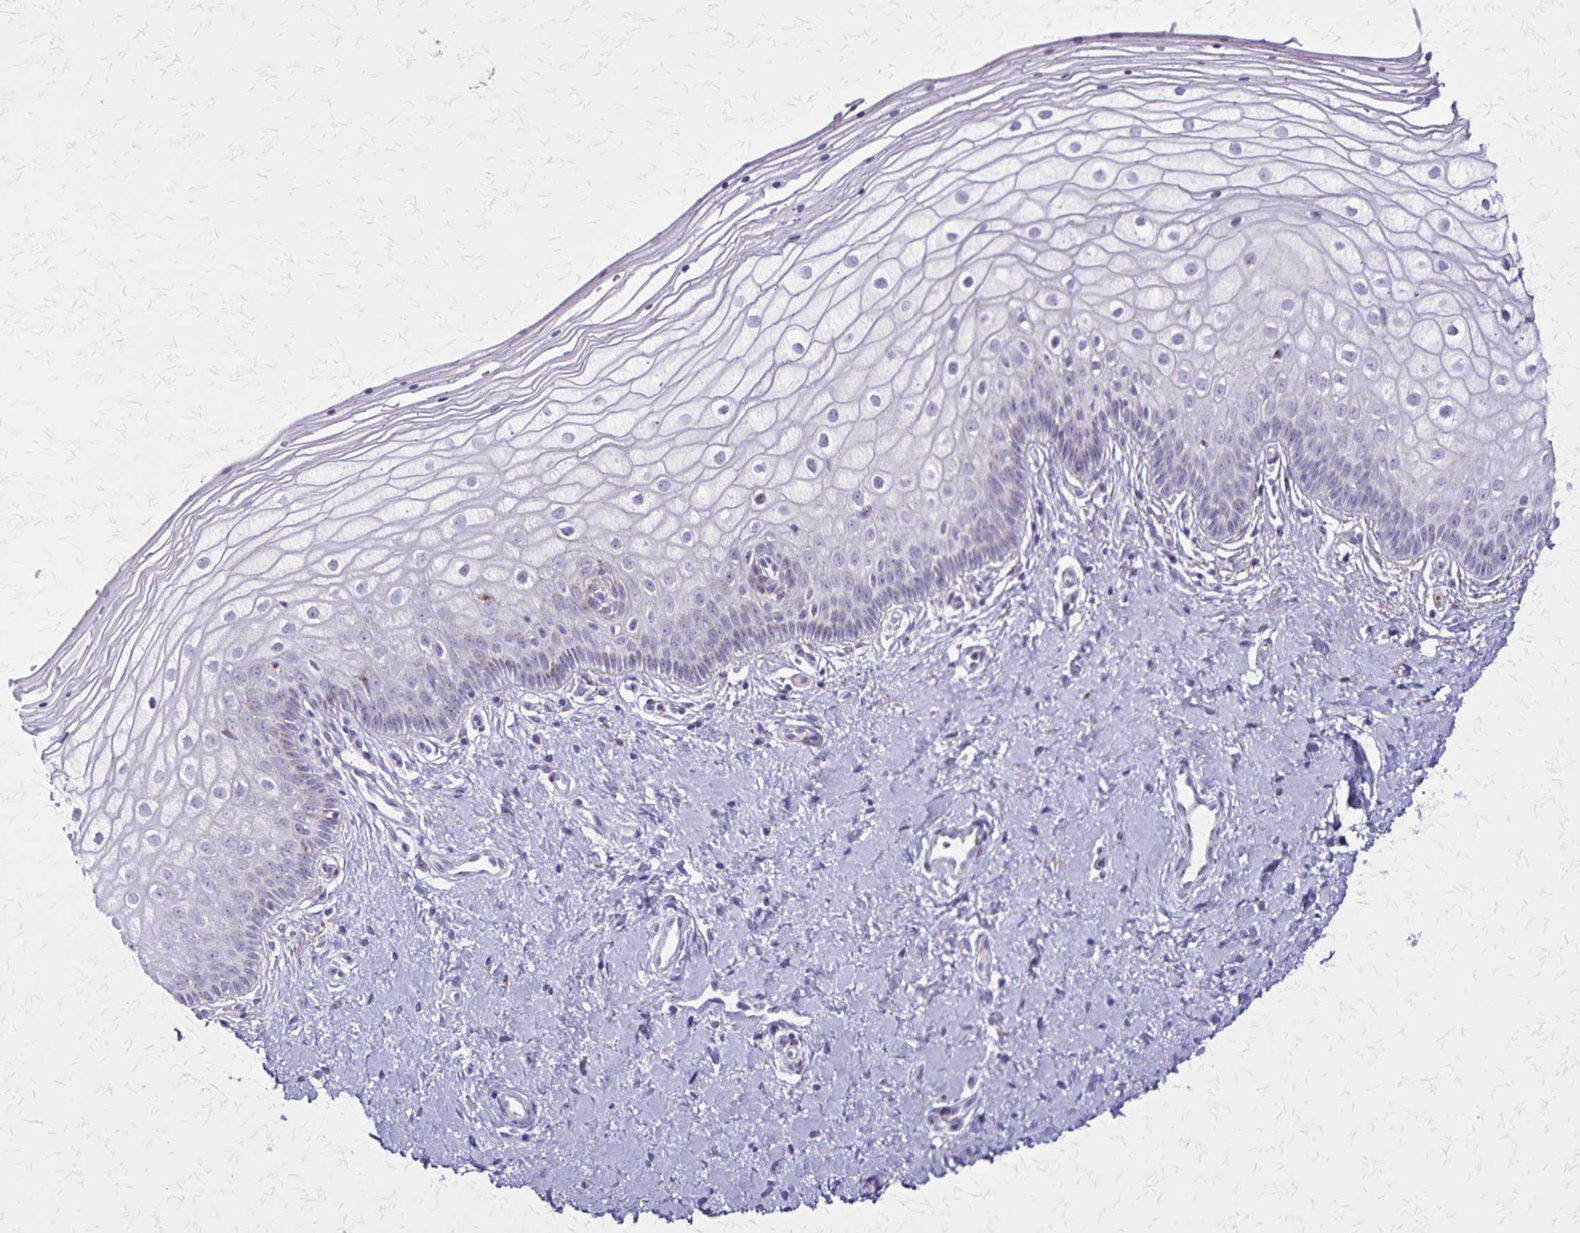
{"staining": {"intensity": "weak", "quantity": "<25%", "location": "cytoplasmic/membranous"}, "tissue": "vagina", "cell_type": "Squamous epithelial cells", "image_type": "normal", "snomed": [{"axis": "morphology", "description": "Normal tissue, NOS"}, {"axis": "topography", "description": "Vagina"}], "caption": "A micrograph of human vagina is negative for staining in squamous epithelial cells. (Stains: DAB immunohistochemistry with hematoxylin counter stain, Microscopy: brightfield microscopy at high magnification).", "gene": "OR51B5", "patient": {"sex": "female", "age": 39}}